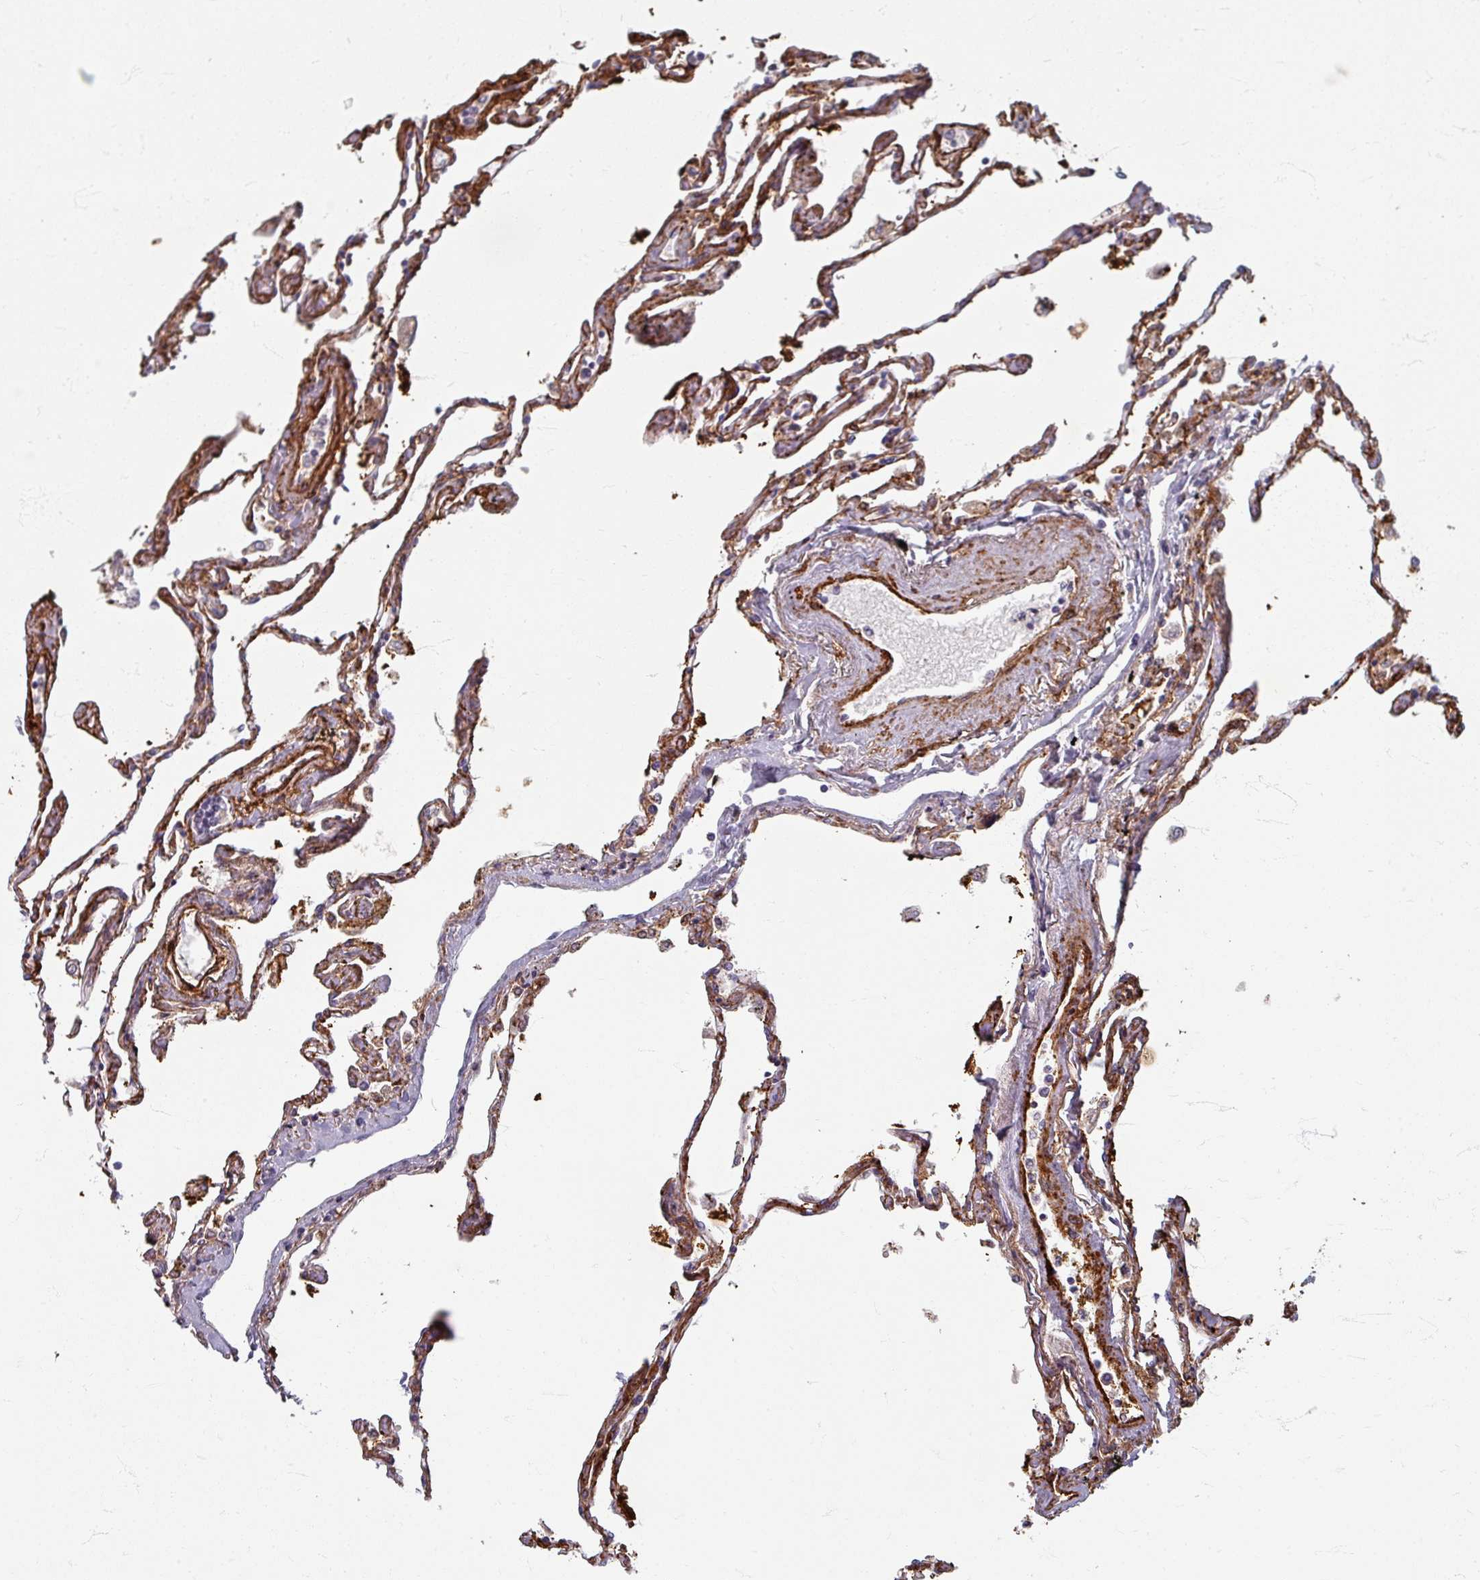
{"staining": {"intensity": "moderate", "quantity": ">75%", "location": "cytoplasmic/membranous"}, "tissue": "lung", "cell_type": "Alveolar cells", "image_type": "normal", "snomed": [{"axis": "morphology", "description": "Normal tissue, NOS"}, {"axis": "topography", "description": "Lung"}], "caption": "Immunohistochemical staining of benign lung exhibits medium levels of moderate cytoplasmic/membranous staining in about >75% of alveolar cells.", "gene": "GABARAPL1", "patient": {"sex": "female", "age": 67}}